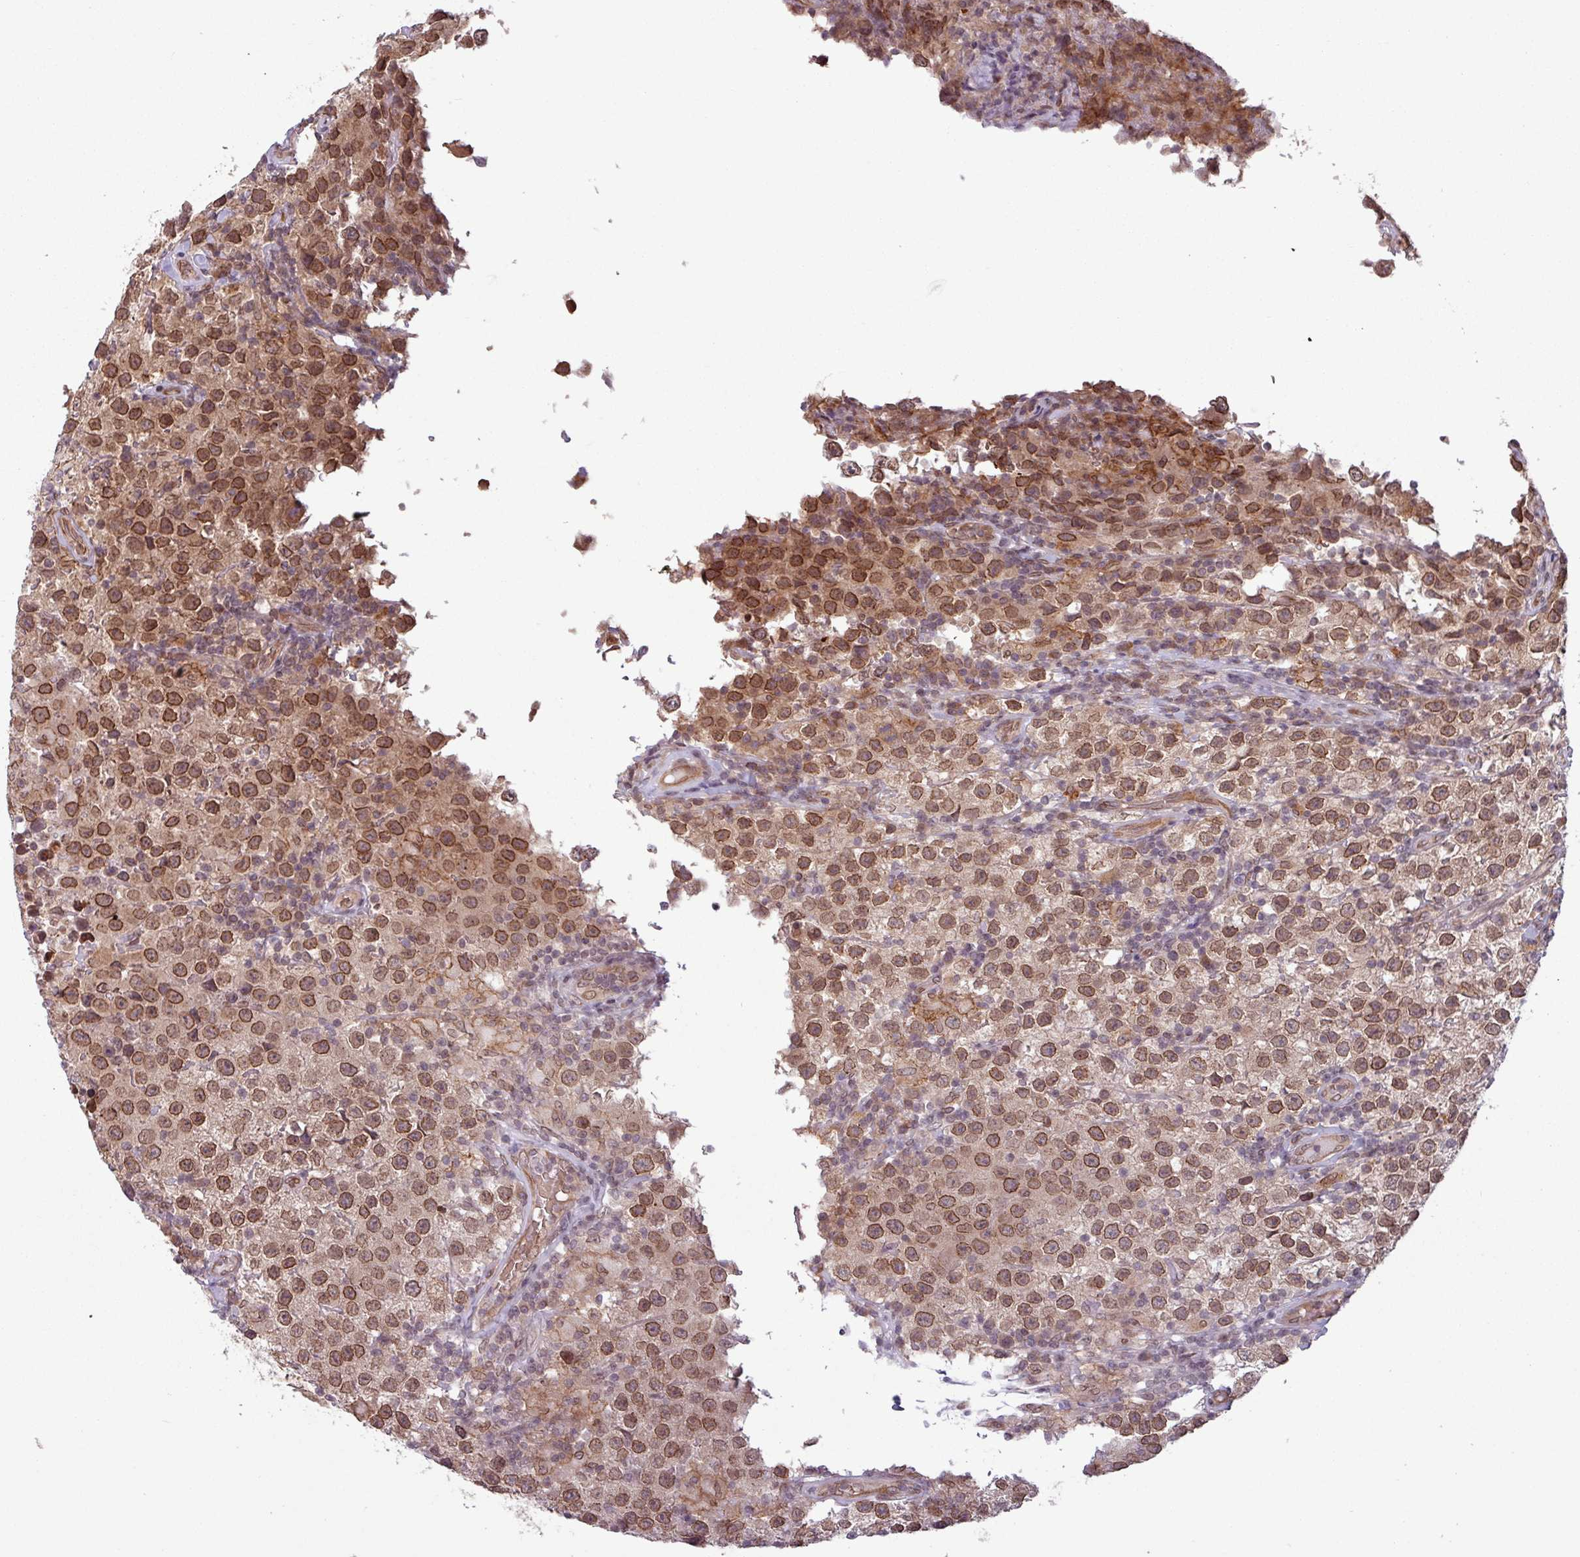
{"staining": {"intensity": "moderate", "quantity": ">75%", "location": "cytoplasmic/membranous,nuclear"}, "tissue": "testis cancer", "cell_type": "Tumor cells", "image_type": "cancer", "snomed": [{"axis": "morphology", "description": "Seminoma, NOS"}, {"axis": "morphology", "description": "Carcinoma, Embryonal, NOS"}, {"axis": "topography", "description": "Testis"}], "caption": "Testis seminoma was stained to show a protein in brown. There is medium levels of moderate cytoplasmic/membranous and nuclear staining in about >75% of tumor cells.", "gene": "RBM4B", "patient": {"sex": "male", "age": 41}}